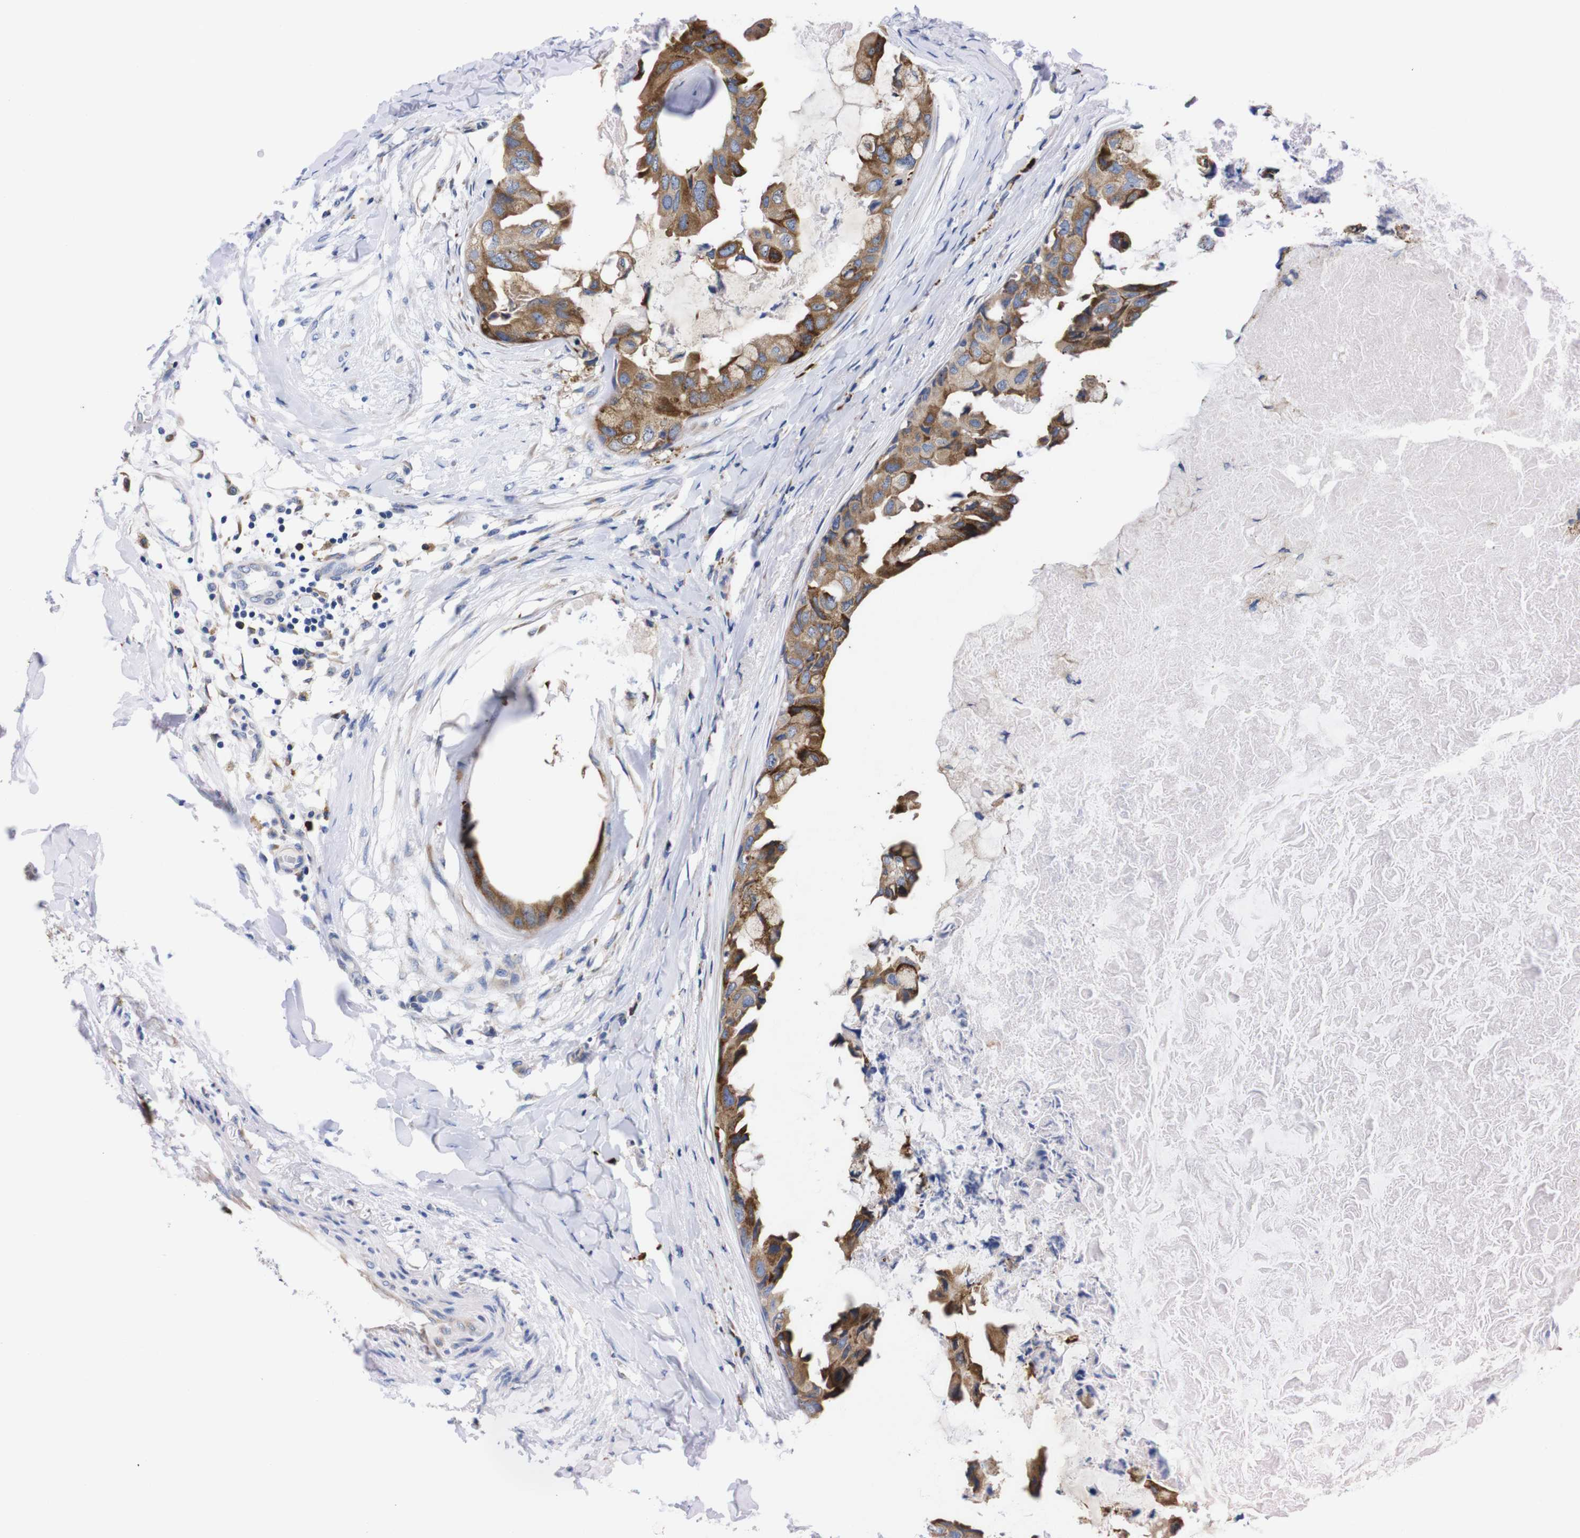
{"staining": {"intensity": "moderate", "quantity": ">75%", "location": "cytoplasmic/membranous"}, "tissue": "breast cancer", "cell_type": "Tumor cells", "image_type": "cancer", "snomed": [{"axis": "morphology", "description": "Duct carcinoma"}, {"axis": "topography", "description": "Breast"}], "caption": "Protein staining of breast intraductal carcinoma tissue reveals moderate cytoplasmic/membranous expression in about >75% of tumor cells.", "gene": "NEBL", "patient": {"sex": "female", "age": 40}}